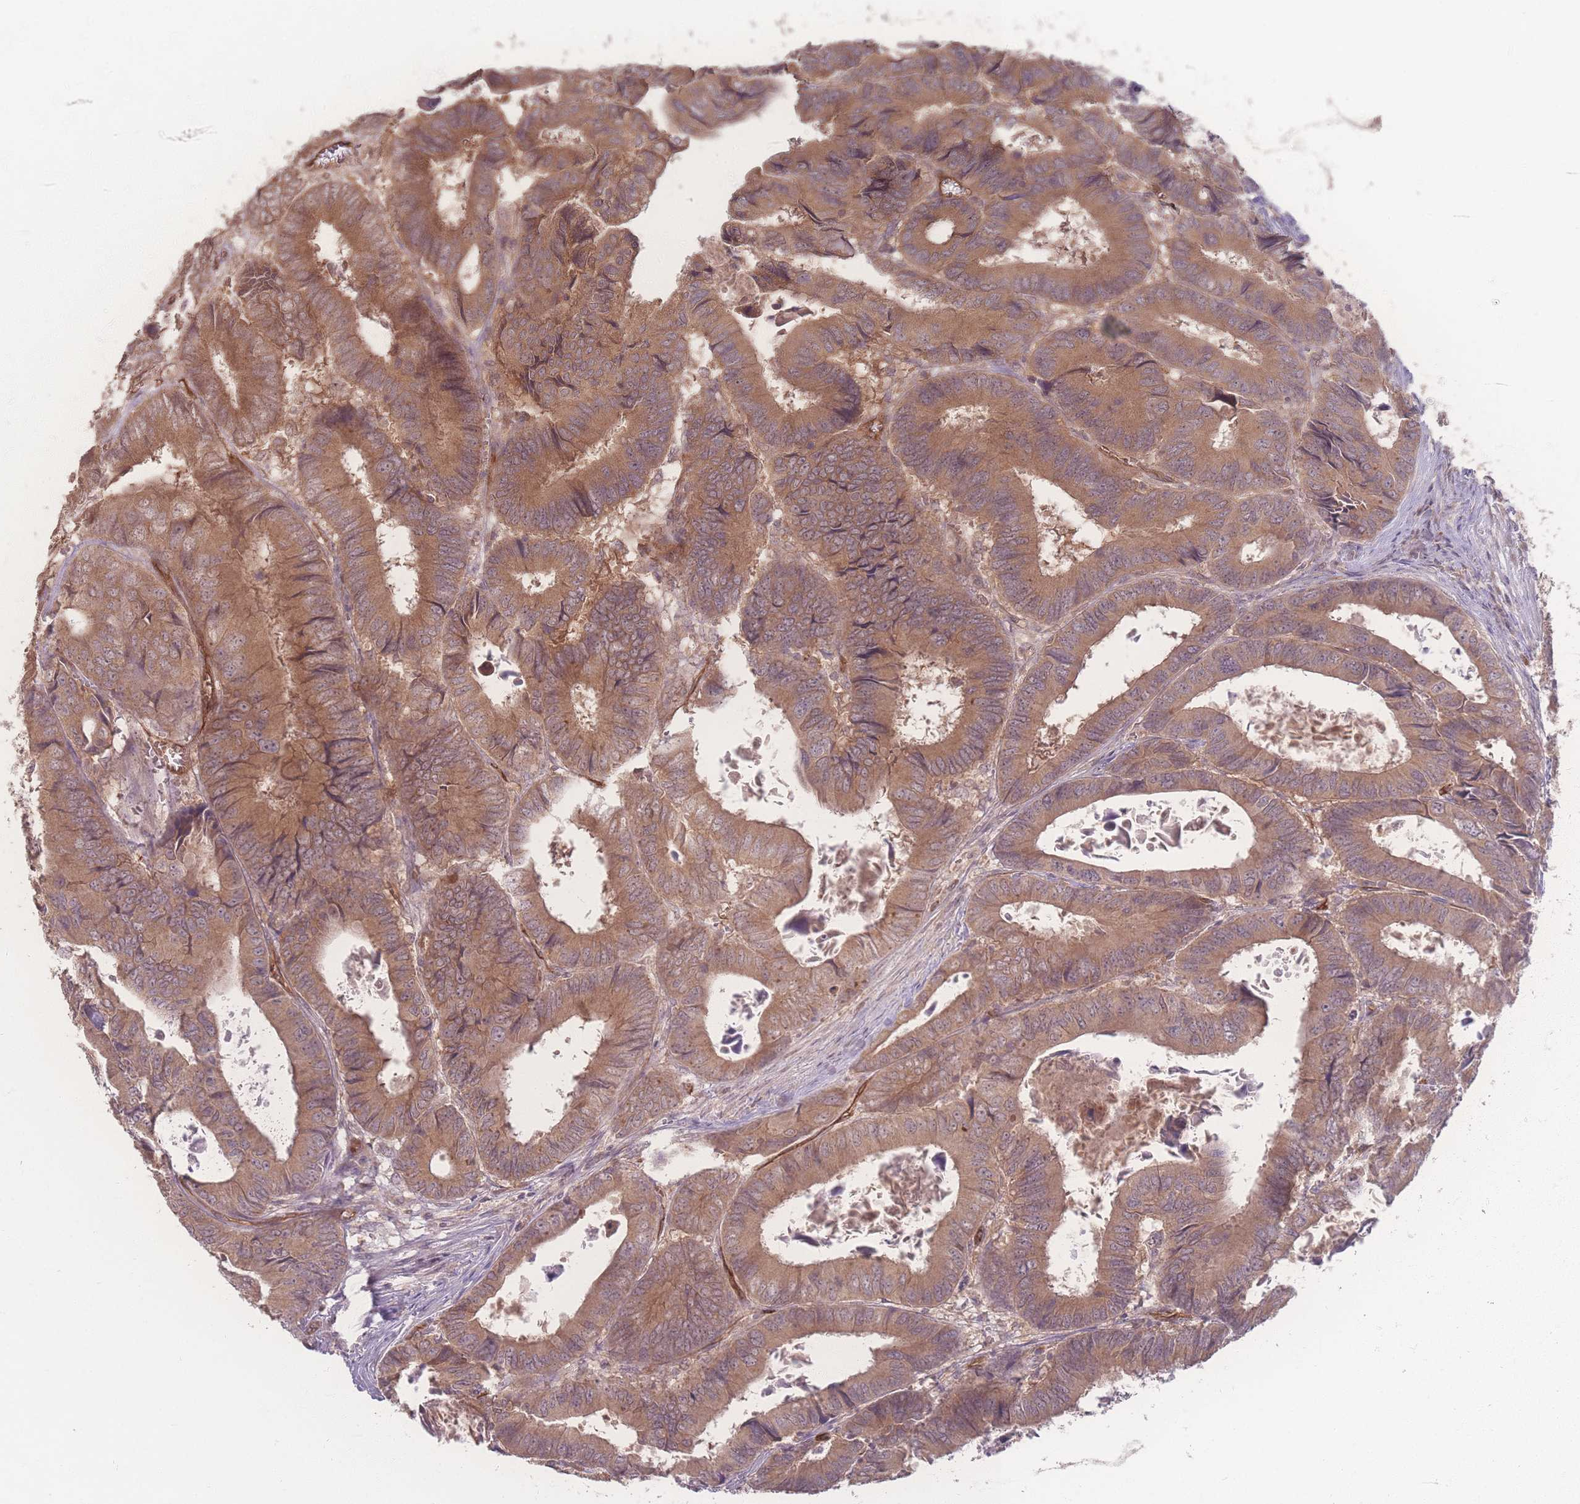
{"staining": {"intensity": "moderate", "quantity": ">75%", "location": "cytoplasmic/membranous"}, "tissue": "colorectal cancer", "cell_type": "Tumor cells", "image_type": "cancer", "snomed": [{"axis": "morphology", "description": "Adenocarcinoma, NOS"}, {"axis": "topography", "description": "Colon"}], "caption": "The photomicrograph reveals a brown stain indicating the presence of a protein in the cytoplasmic/membranous of tumor cells in colorectal cancer. (DAB (3,3'-diaminobenzidine) = brown stain, brightfield microscopy at high magnification).", "gene": "INSR", "patient": {"sex": "male", "age": 85}}